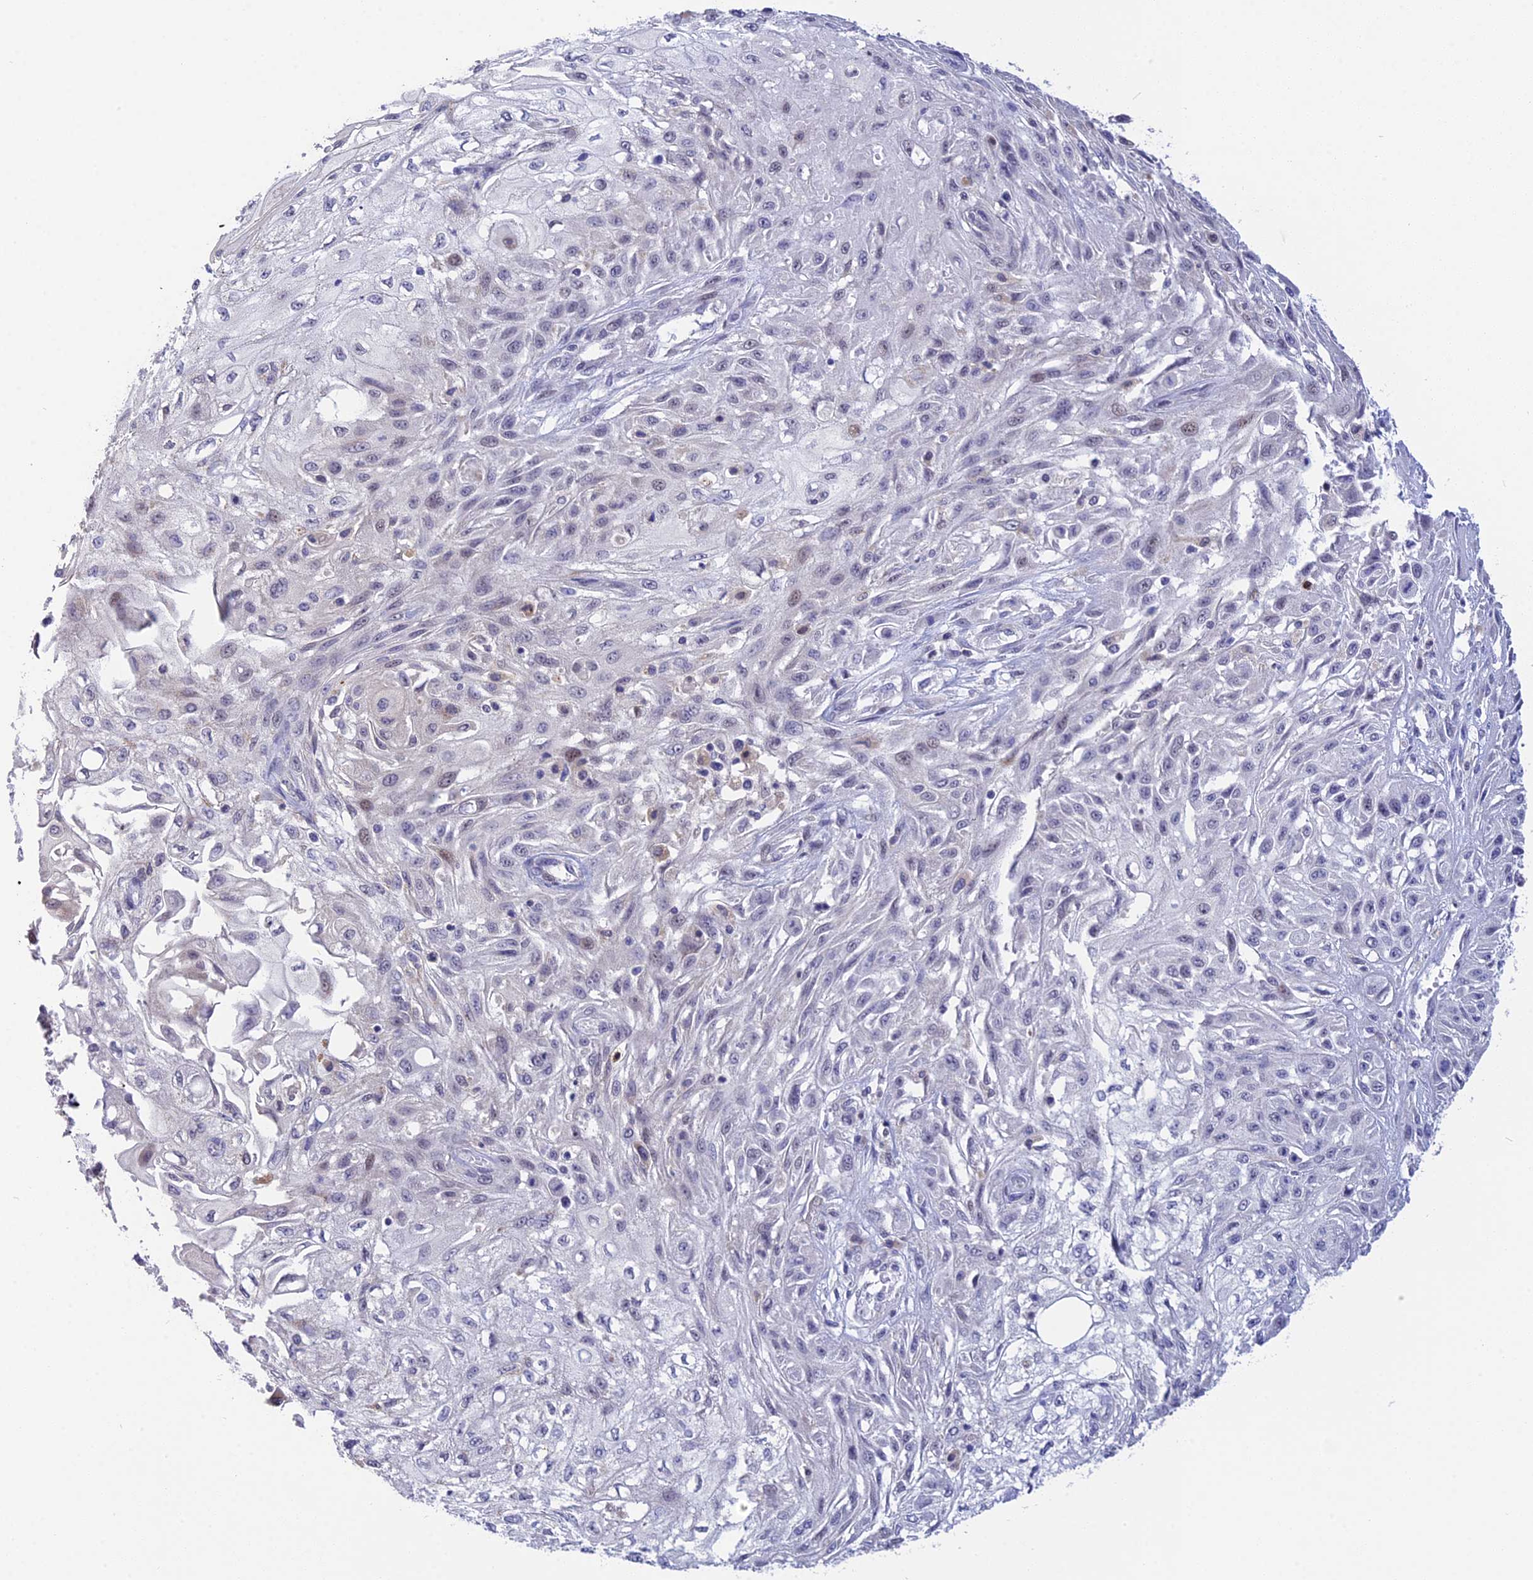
{"staining": {"intensity": "weak", "quantity": "<25%", "location": "nuclear"}, "tissue": "skin cancer", "cell_type": "Tumor cells", "image_type": "cancer", "snomed": [{"axis": "morphology", "description": "Squamous cell carcinoma, NOS"}, {"axis": "morphology", "description": "Squamous cell carcinoma, metastatic, NOS"}, {"axis": "topography", "description": "Skin"}, {"axis": "topography", "description": "Lymph node"}], "caption": "IHC micrograph of neoplastic tissue: human skin metastatic squamous cell carcinoma stained with DAB demonstrates no significant protein positivity in tumor cells. (DAB immunohistochemistry (IHC) with hematoxylin counter stain).", "gene": "KCTD14", "patient": {"sex": "male", "age": 75}}